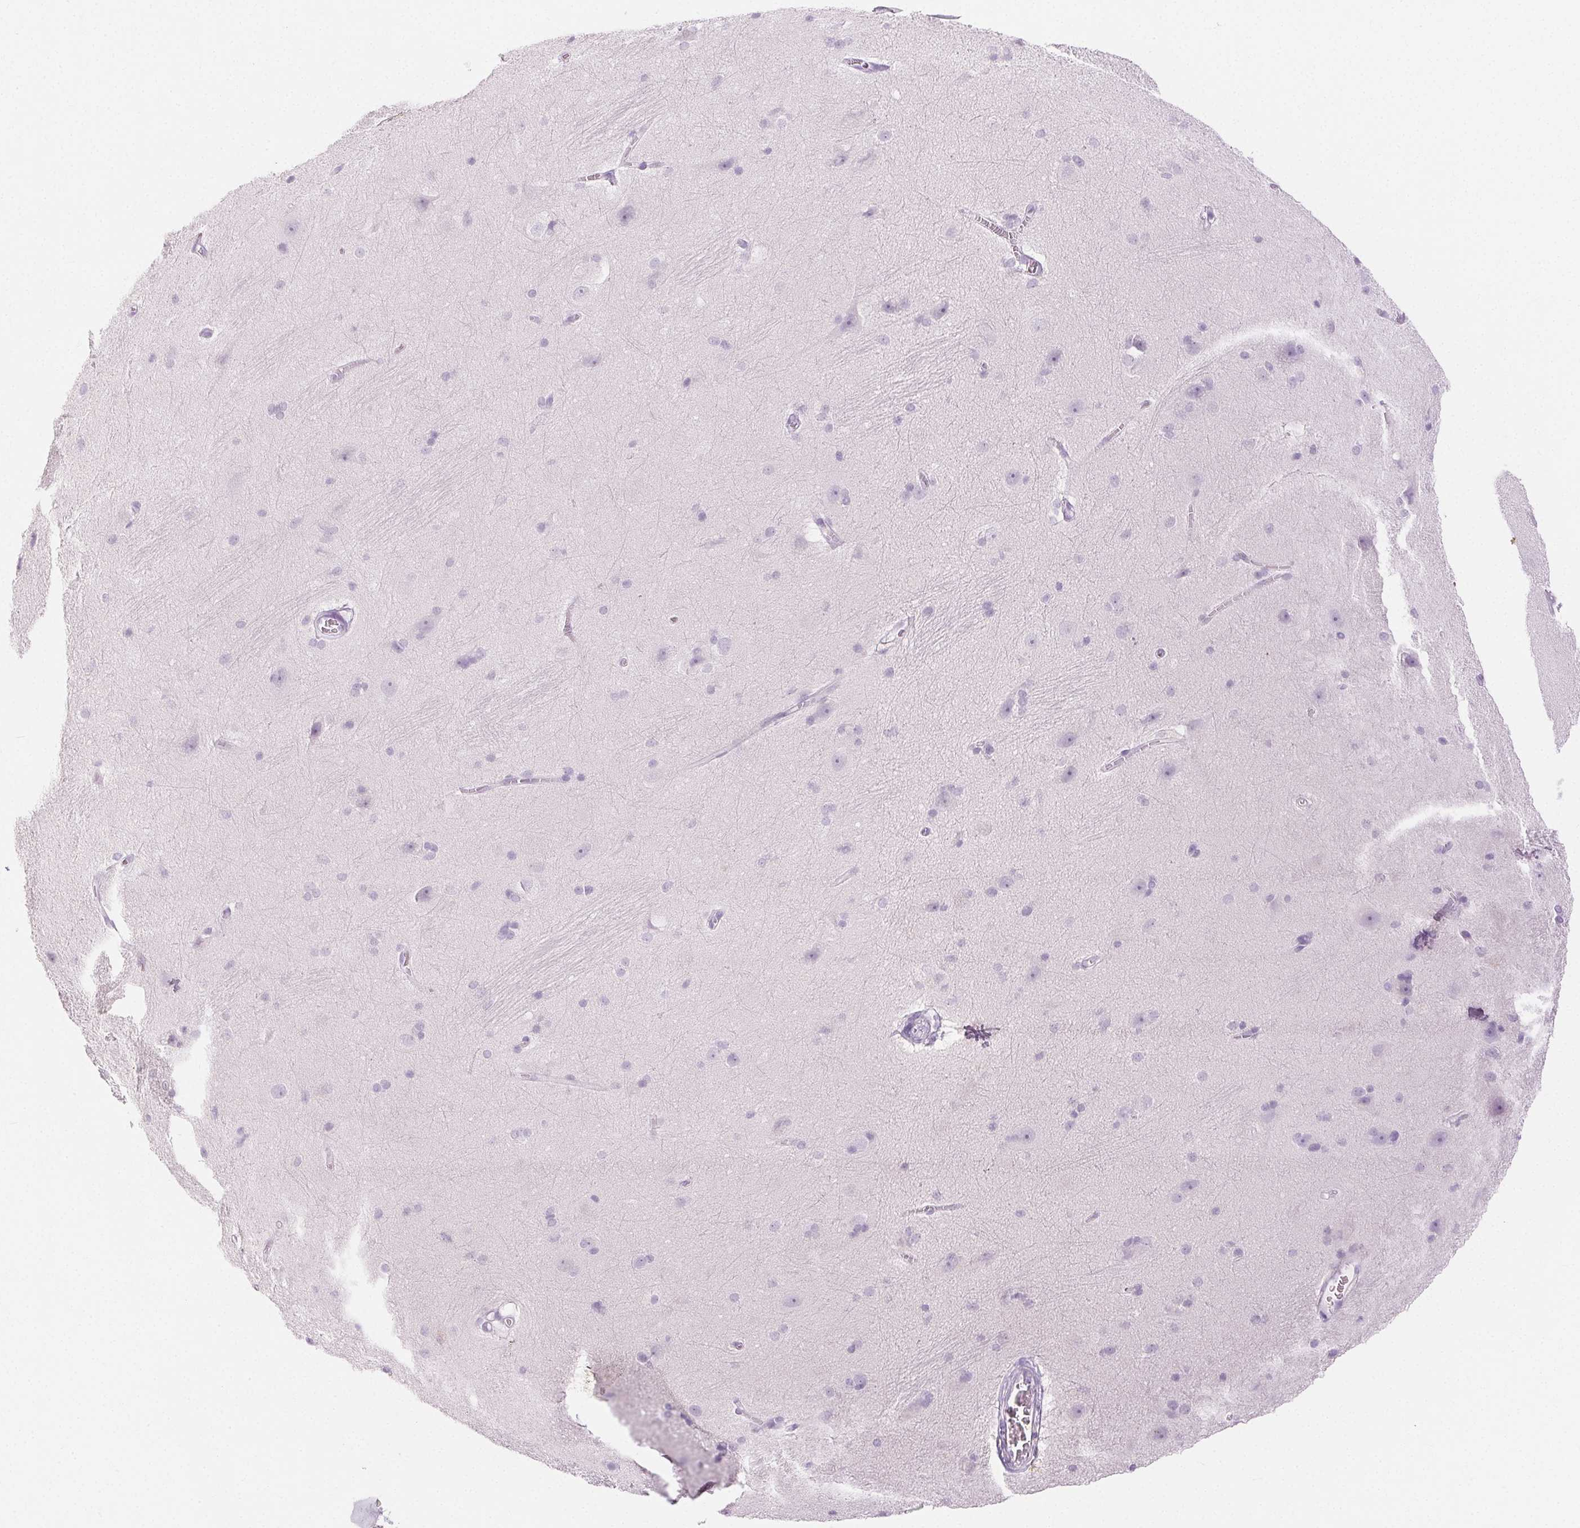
{"staining": {"intensity": "negative", "quantity": "none", "location": "none"}, "tissue": "hippocampus", "cell_type": "Glial cells", "image_type": "normal", "snomed": [{"axis": "morphology", "description": "Normal tissue, NOS"}, {"axis": "topography", "description": "Cerebral cortex"}, {"axis": "topography", "description": "Hippocampus"}], "caption": "Human hippocampus stained for a protein using IHC reveals no staining in glial cells.", "gene": "SPRR3", "patient": {"sex": "female", "age": 19}}